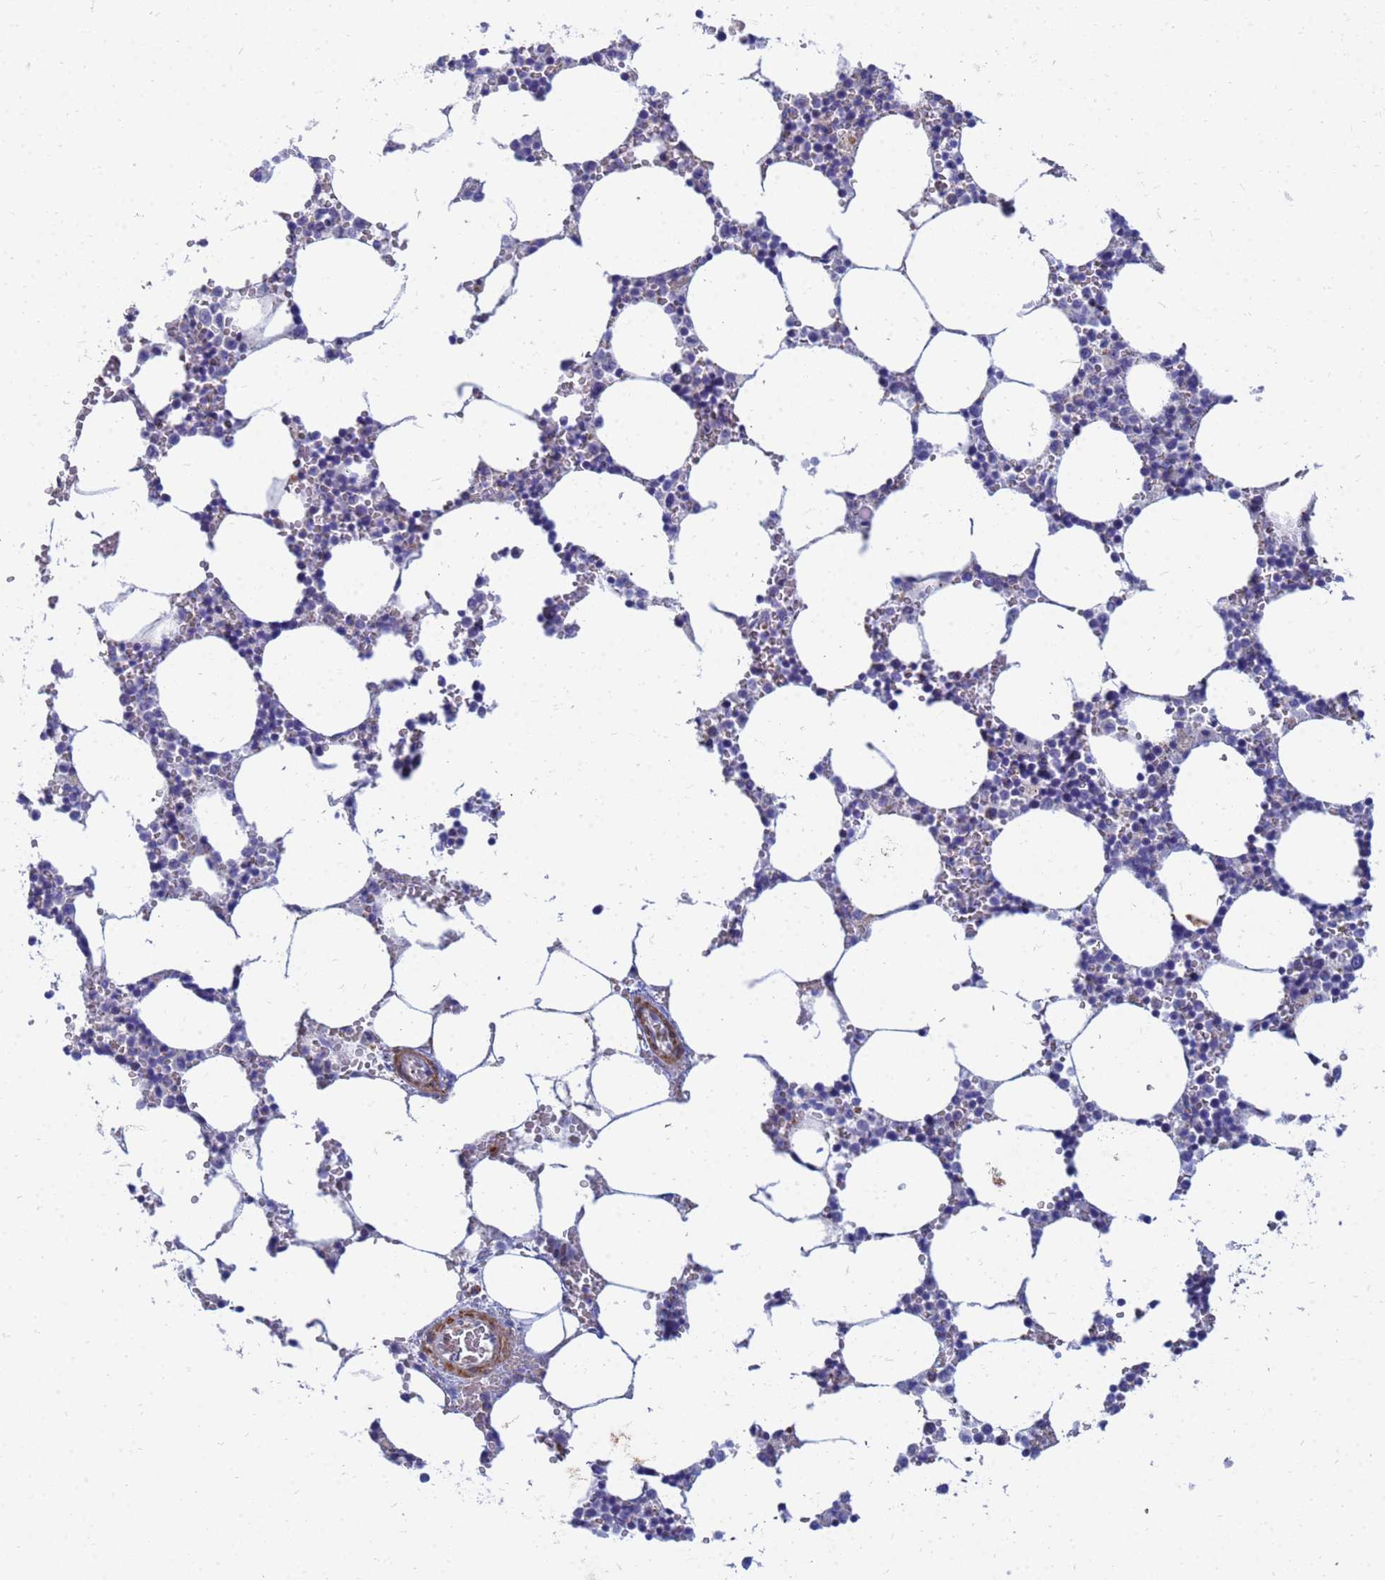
{"staining": {"intensity": "negative", "quantity": "none", "location": "none"}, "tissue": "bone marrow", "cell_type": "Hematopoietic cells", "image_type": "normal", "snomed": [{"axis": "morphology", "description": "Normal tissue, NOS"}, {"axis": "topography", "description": "Bone marrow"}], "caption": "This micrograph is of benign bone marrow stained with immunohistochemistry (IHC) to label a protein in brown with the nuclei are counter-stained blue. There is no expression in hematopoietic cells. Brightfield microscopy of immunohistochemistry (IHC) stained with DAB (brown) and hematoxylin (blue), captured at high magnification.", "gene": "SDR39U1", "patient": {"sex": "female", "age": 64}}